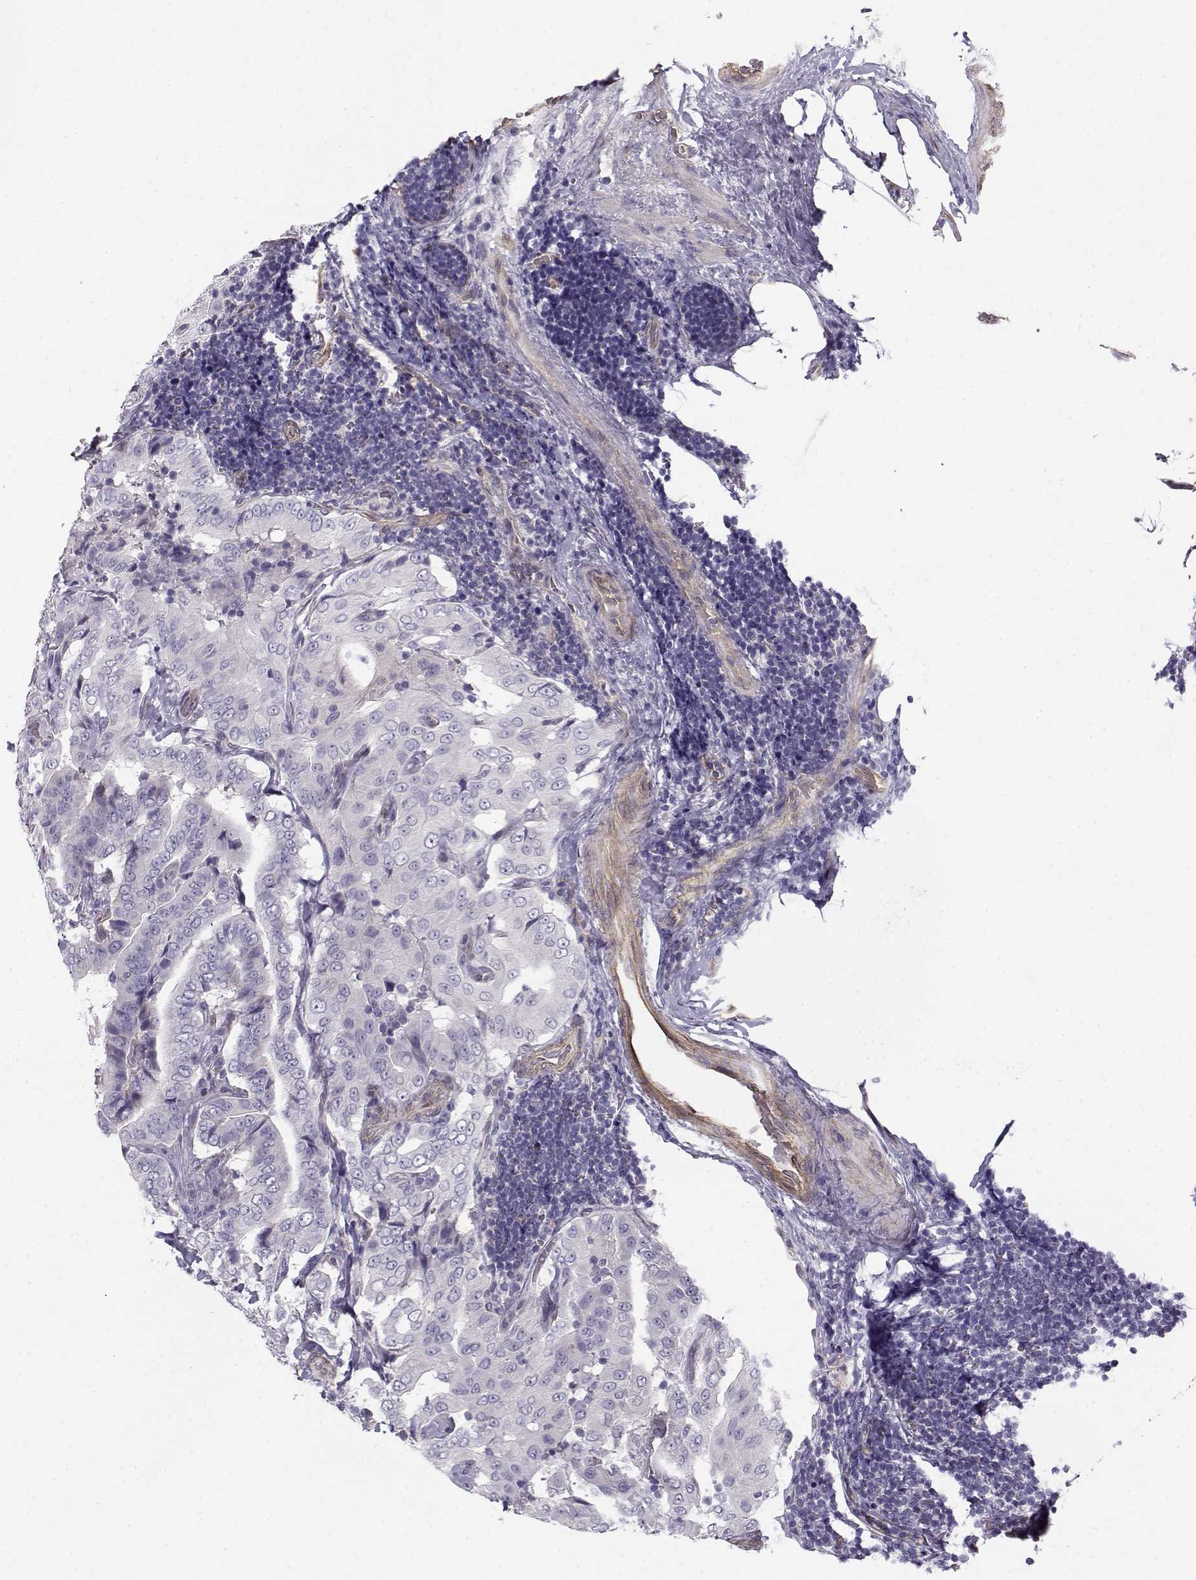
{"staining": {"intensity": "negative", "quantity": "none", "location": "none"}, "tissue": "thyroid cancer", "cell_type": "Tumor cells", "image_type": "cancer", "snomed": [{"axis": "morphology", "description": "Papillary adenocarcinoma, NOS"}, {"axis": "topography", "description": "Thyroid gland"}], "caption": "This is an immunohistochemistry histopathology image of thyroid papillary adenocarcinoma. There is no expression in tumor cells.", "gene": "MYO1A", "patient": {"sex": "male", "age": 61}}